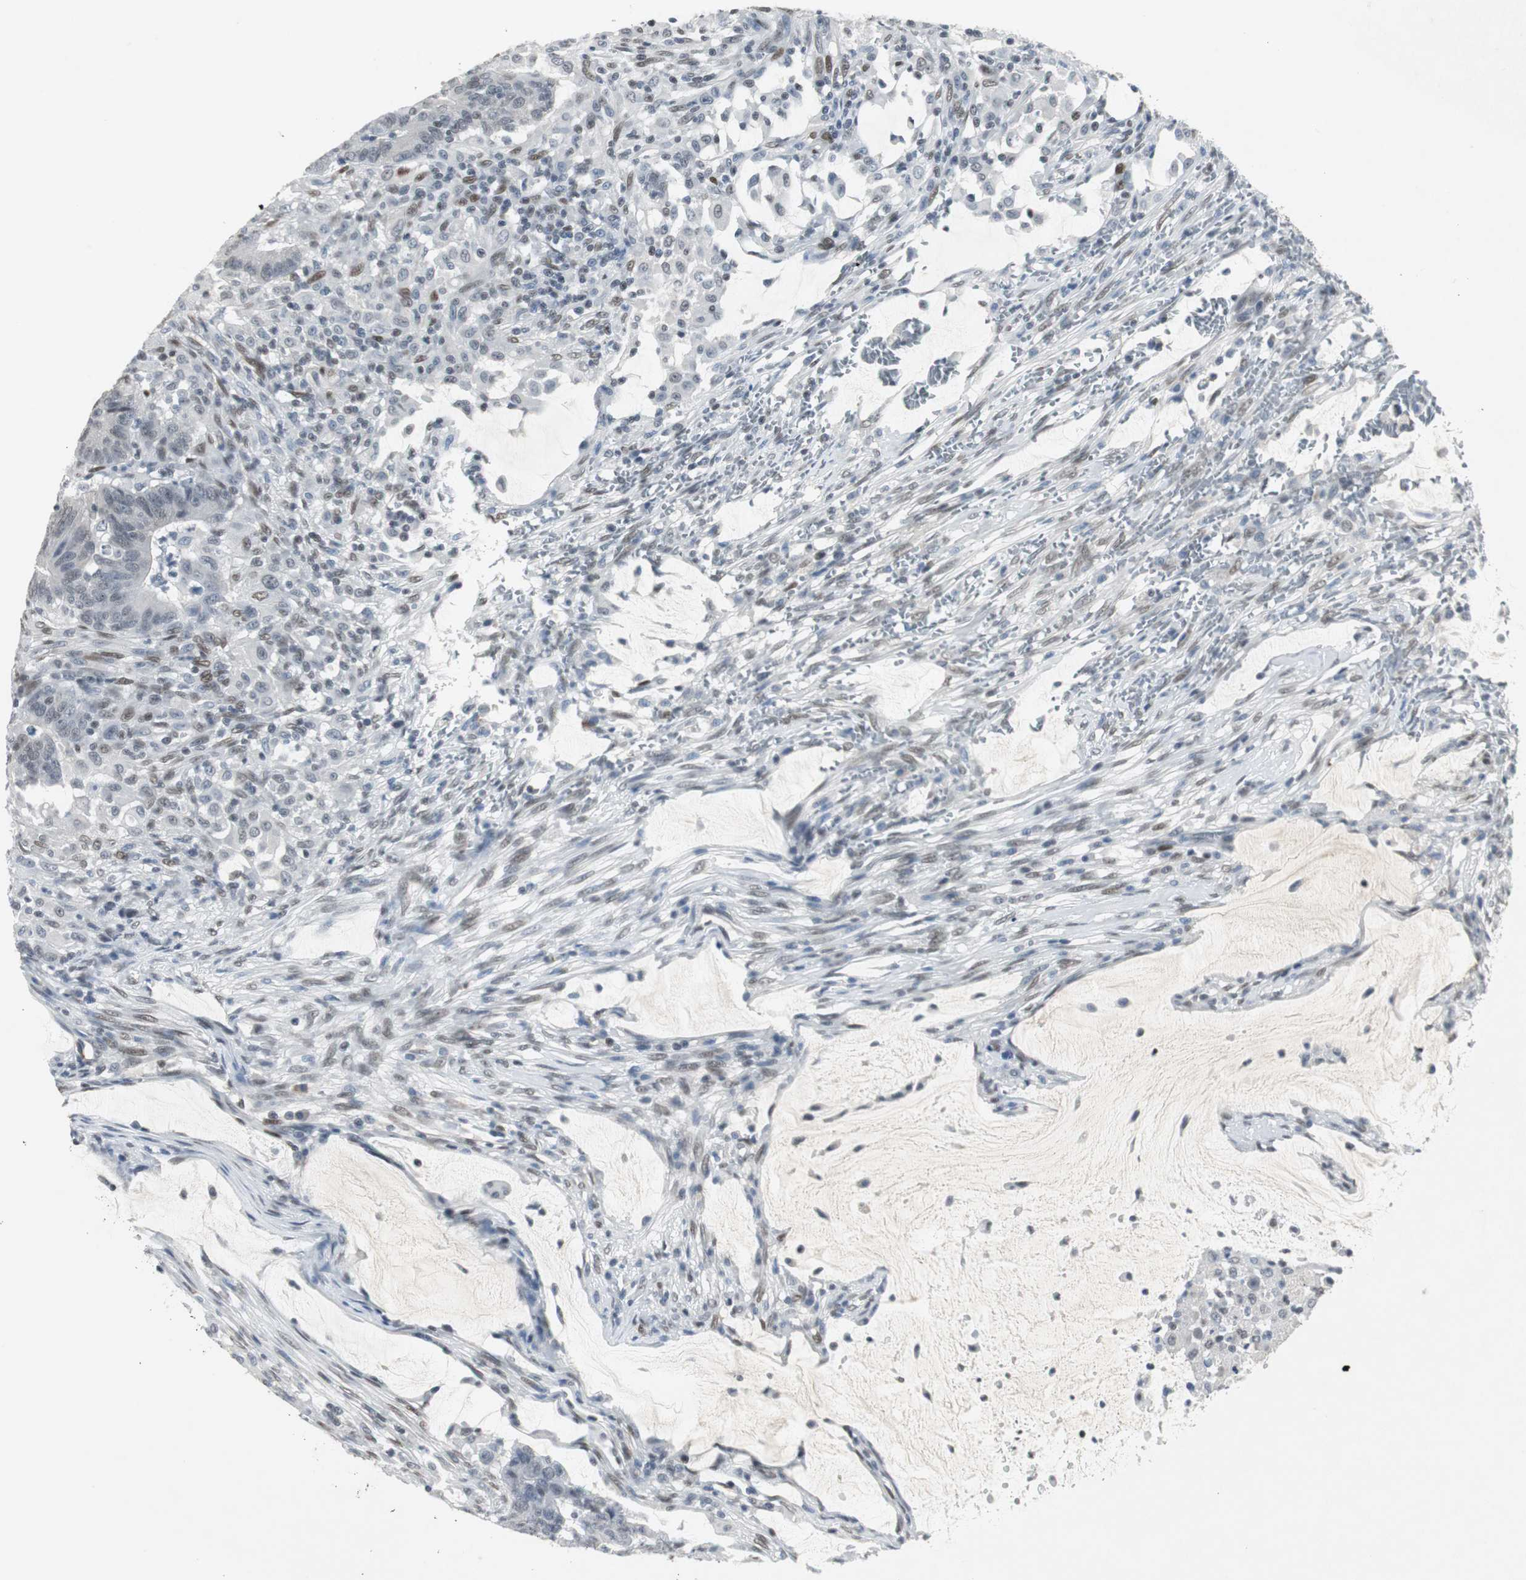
{"staining": {"intensity": "weak", "quantity": "25%-75%", "location": "nuclear"}, "tissue": "colorectal cancer", "cell_type": "Tumor cells", "image_type": "cancer", "snomed": [{"axis": "morphology", "description": "Adenocarcinoma, NOS"}, {"axis": "topography", "description": "Colon"}], "caption": "Immunohistochemical staining of human colorectal cancer displays weak nuclear protein positivity in approximately 25%-75% of tumor cells.", "gene": "ELK1", "patient": {"sex": "male", "age": 45}}